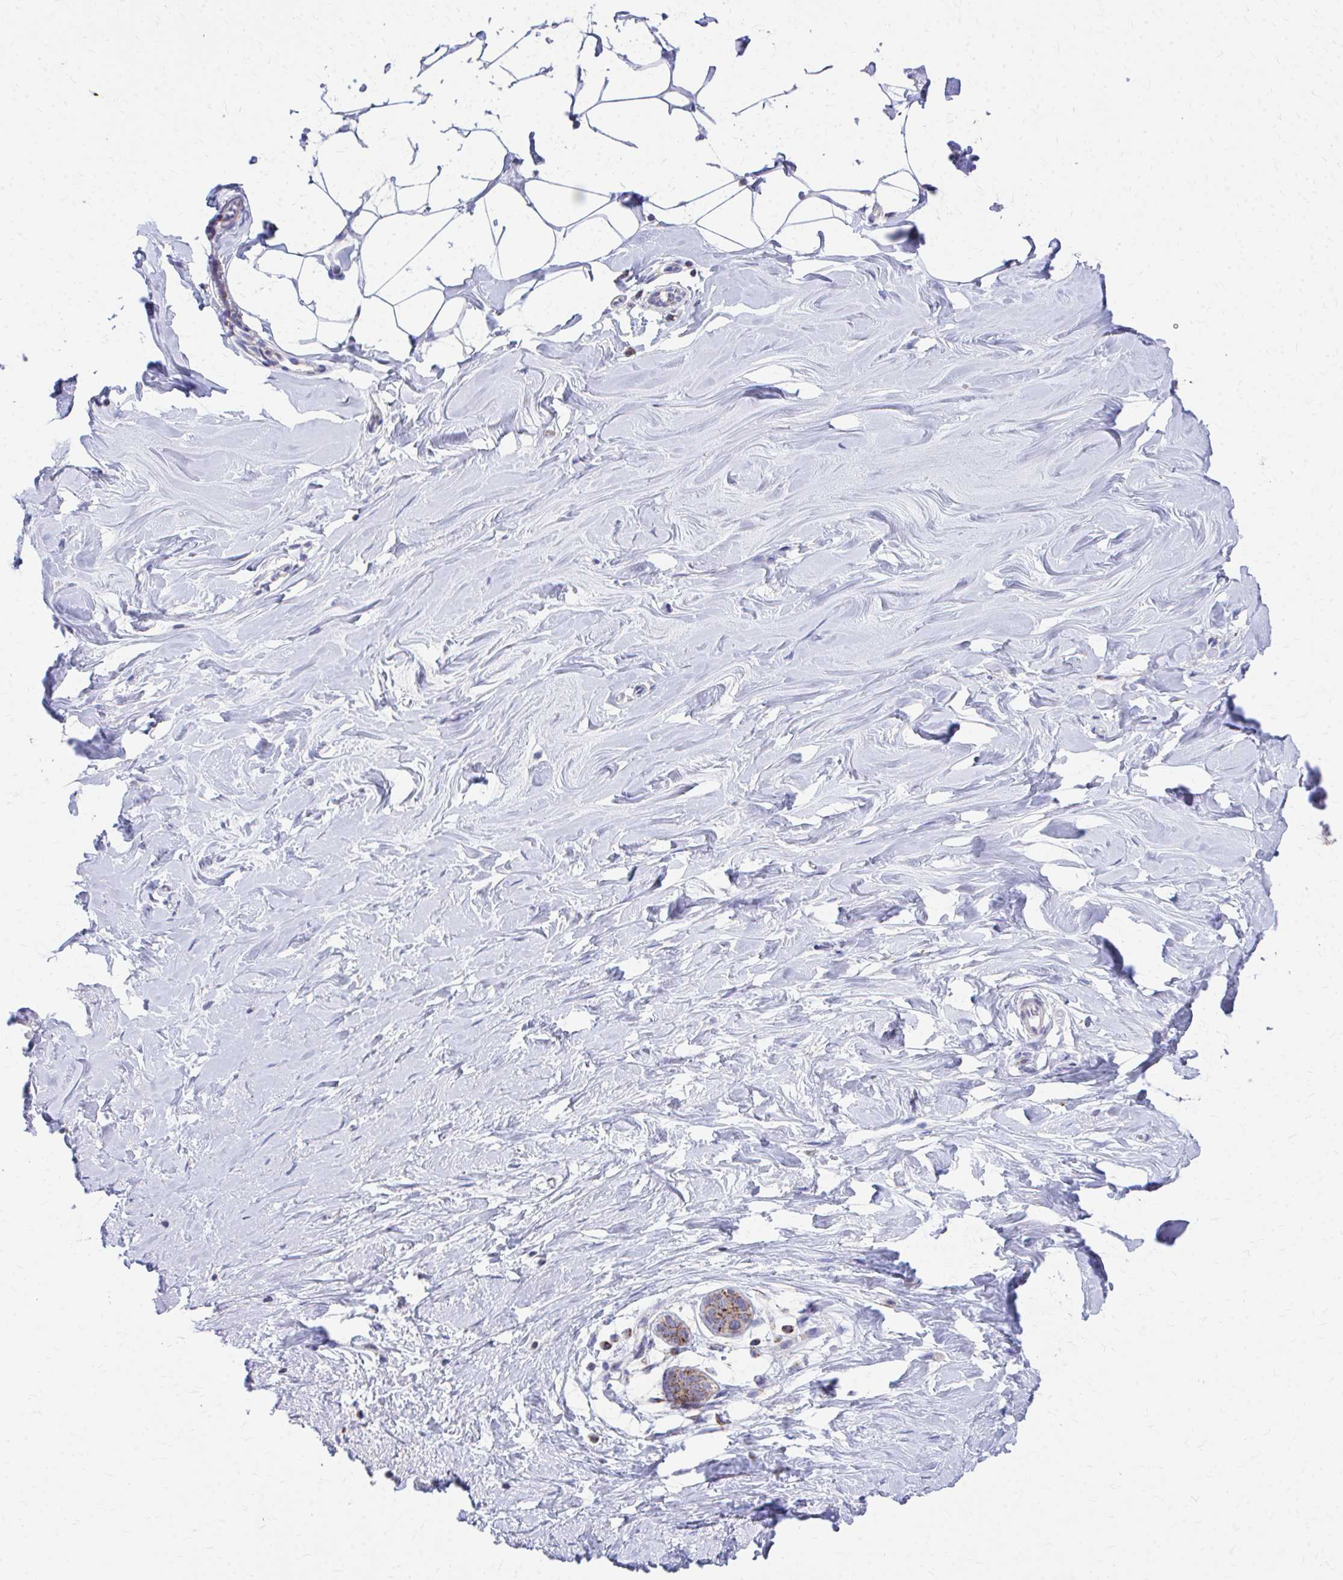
{"staining": {"intensity": "negative", "quantity": "none", "location": "none"}, "tissue": "breast", "cell_type": "Adipocytes", "image_type": "normal", "snomed": [{"axis": "morphology", "description": "Normal tissue, NOS"}, {"axis": "topography", "description": "Breast"}], "caption": "IHC image of normal human breast stained for a protein (brown), which shows no positivity in adipocytes. The staining is performed using DAB brown chromogen with nuclei counter-stained in using hematoxylin.", "gene": "MRPL19", "patient": {"sex": "female", "age": 27}}